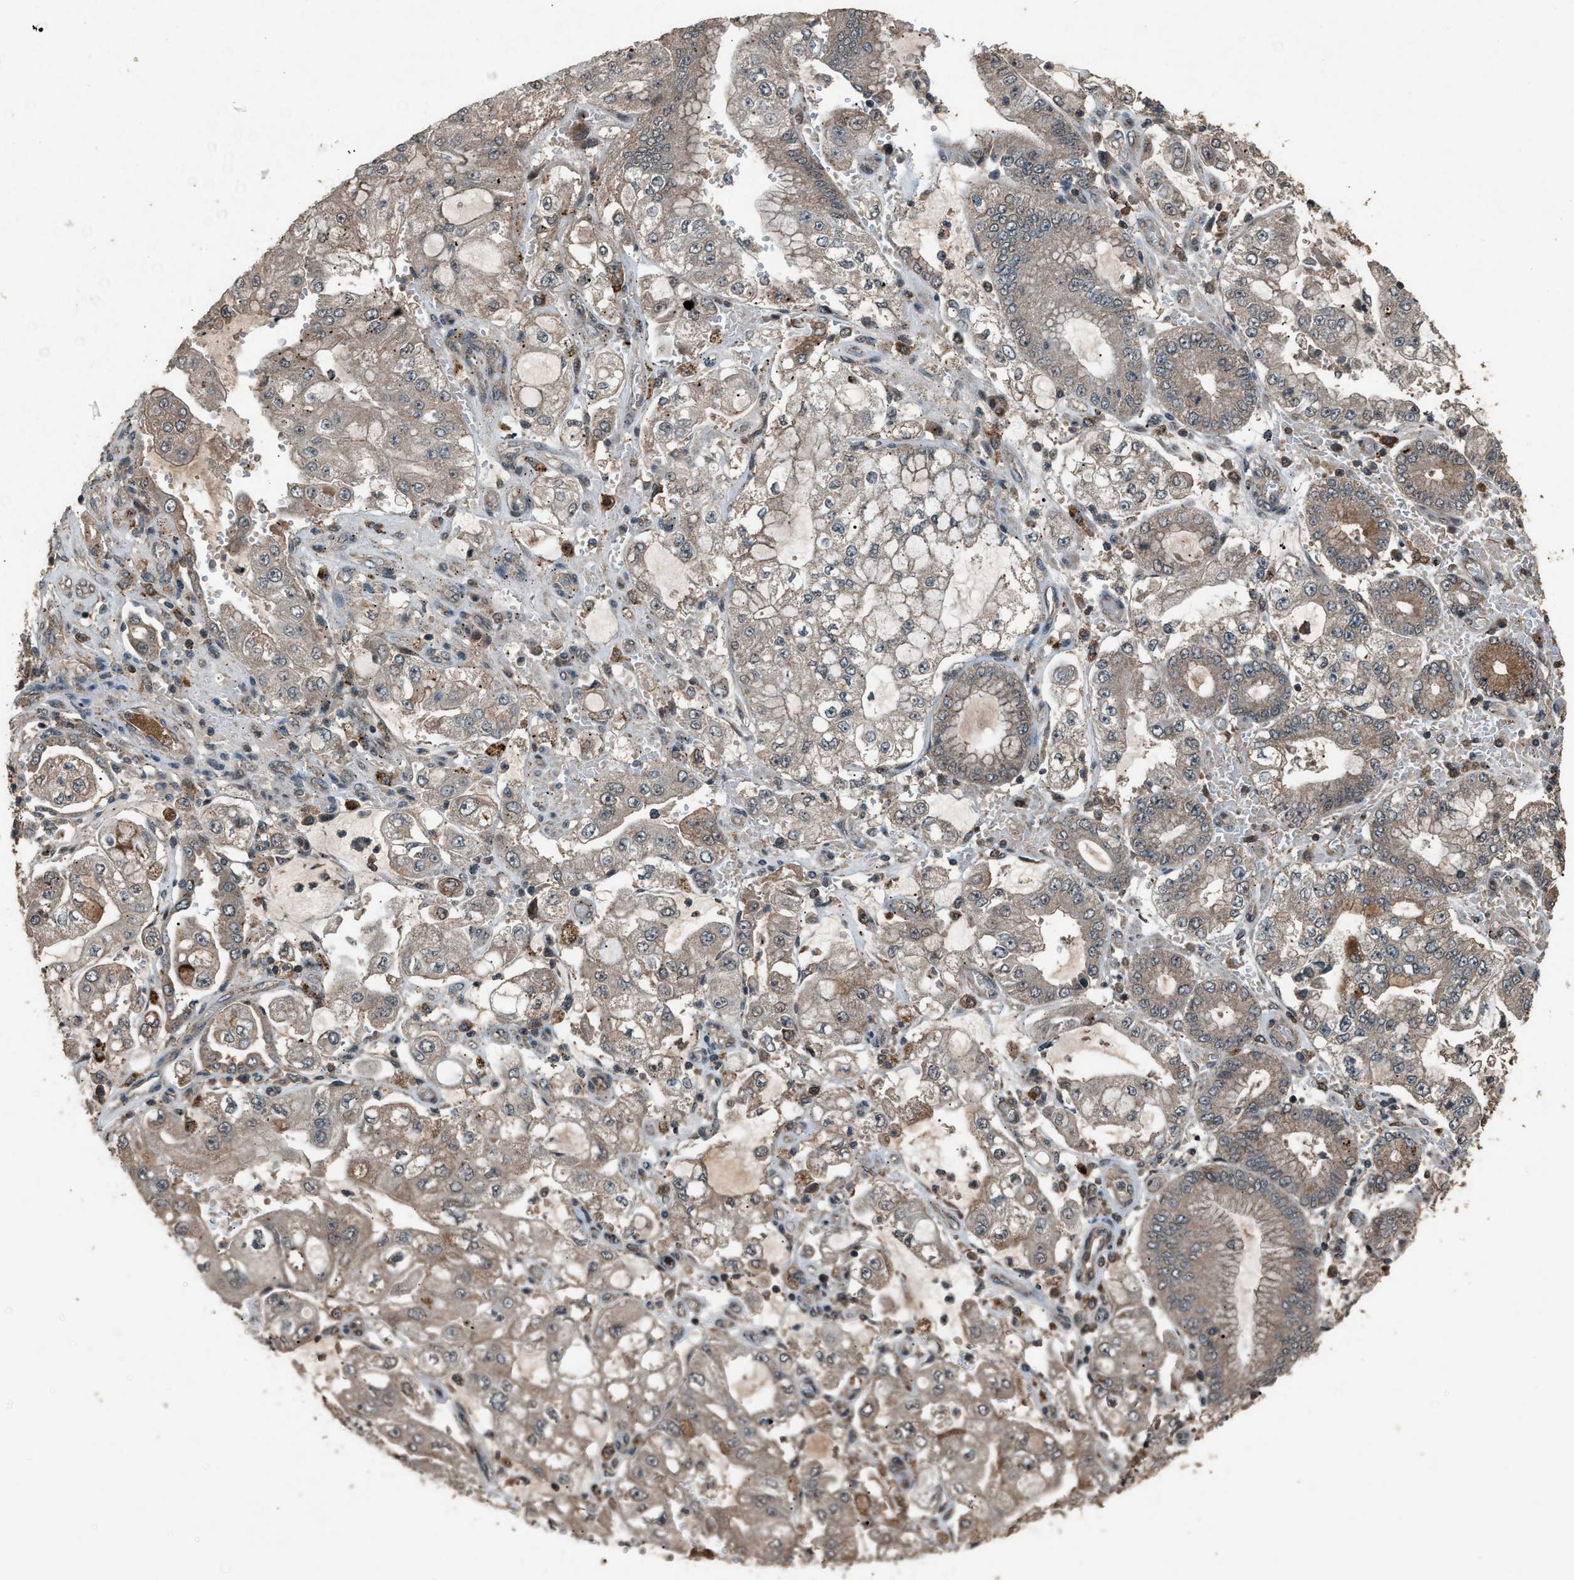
{"staining": {"intensity": "weak", "quantity": ">75%", "location": "cytoplasmic/membranous"}, "tissue": "stomach cancer", "cell_type": "Tumor cells", "image_type": "cancer", "snomed": [{"axis": "morphology", "description": "Adenocarcinoma, NOS"}, {"axis": "topography", "description": "Stomach"}], "caption": "Tumor cells show low levels of weak cytoplasmic/membranous positivity in about >75% of cells in stomach adenocarcinoma. The staining was performed using DAB, with brown indicating positive protein expression. Nuclei are stained blue with hematoxylin.", "gene": "PSMD1", "patient": {"sex": "male", "age": 76}}